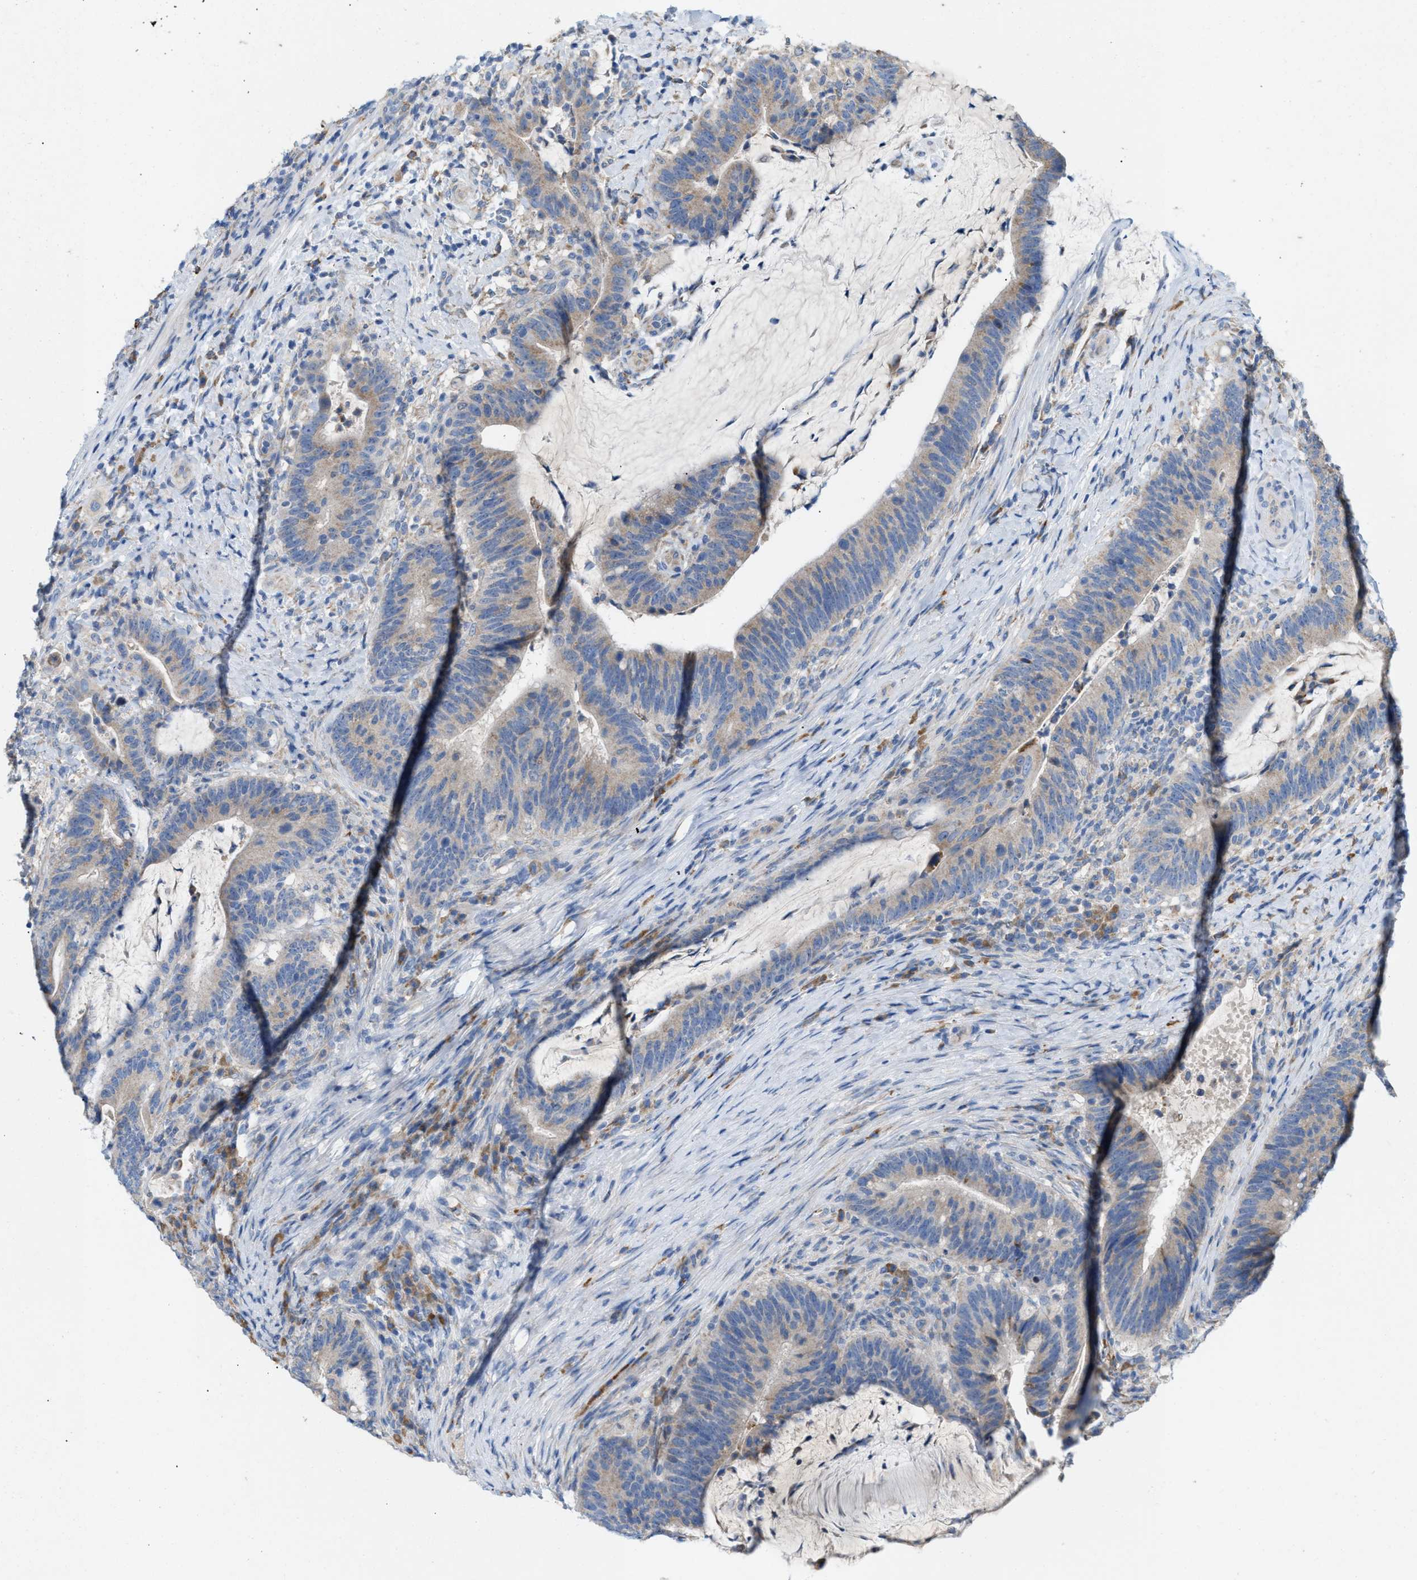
{"staining": {"intensity": "weak", "quantity": "<25%", "location": "cytoplasmic/membranous"}, "tissue": "colorectal cancer", "cell_type": "Tumor cells", "image_type": "cancer", "snomed": [{"axis": "morphology", "description": "Adenocarcinoma, NOS"}, {"axis": "topography", "description": "Colon"}], "caption": "Immunohistochemistry histopathology image of neoplastic tissue: human colorectal cancer (adenocarcinoma) stained with DAB shows no significant protein expression in tumor cells.", "gene": "DYNC2I1", "patient": {"sex": "female", "age": 66}}